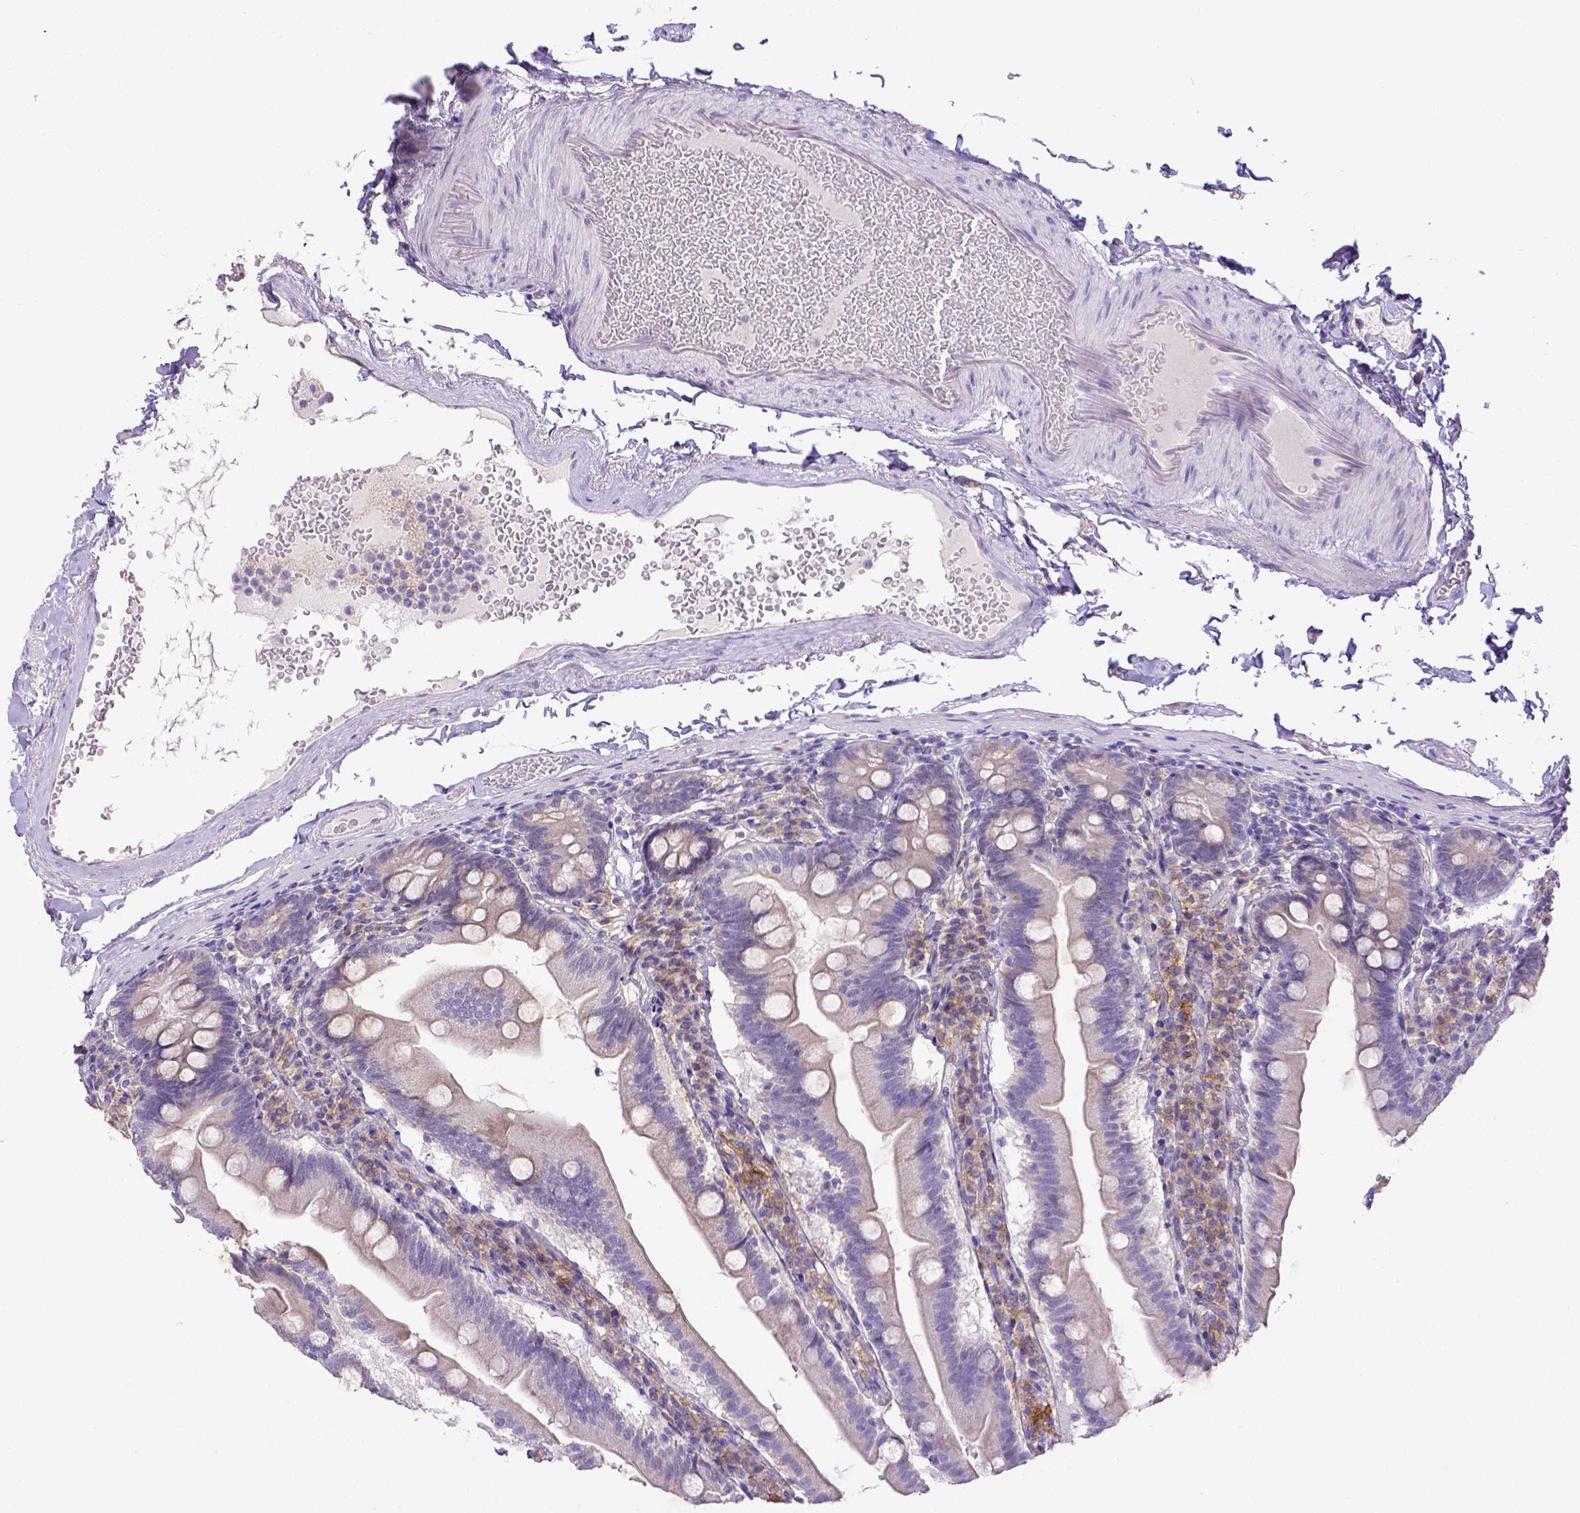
{"staining": {"intensity": "negative", "quantity": "none", "location": "none"}, "tissue": "duodenum", "cell_type": "Glandular cells", "image_type": "normal", "snomed": [{"axis": "morphology", "description": "Normal tissue, NOS"}, {"axis": "topography", "description": "Duodenum"}], "caption": "Immunohistochemistry (IHC) photomicrograph of normal duodenum: human duodenum stained with DAB reveals no significant protein expression in glandular cells. (DAB (3,3'-diaminobenzidine) immunohistochemistry, high magnification).", "gene": "CD40", "patient": {"sex": "female", "age": 67}}